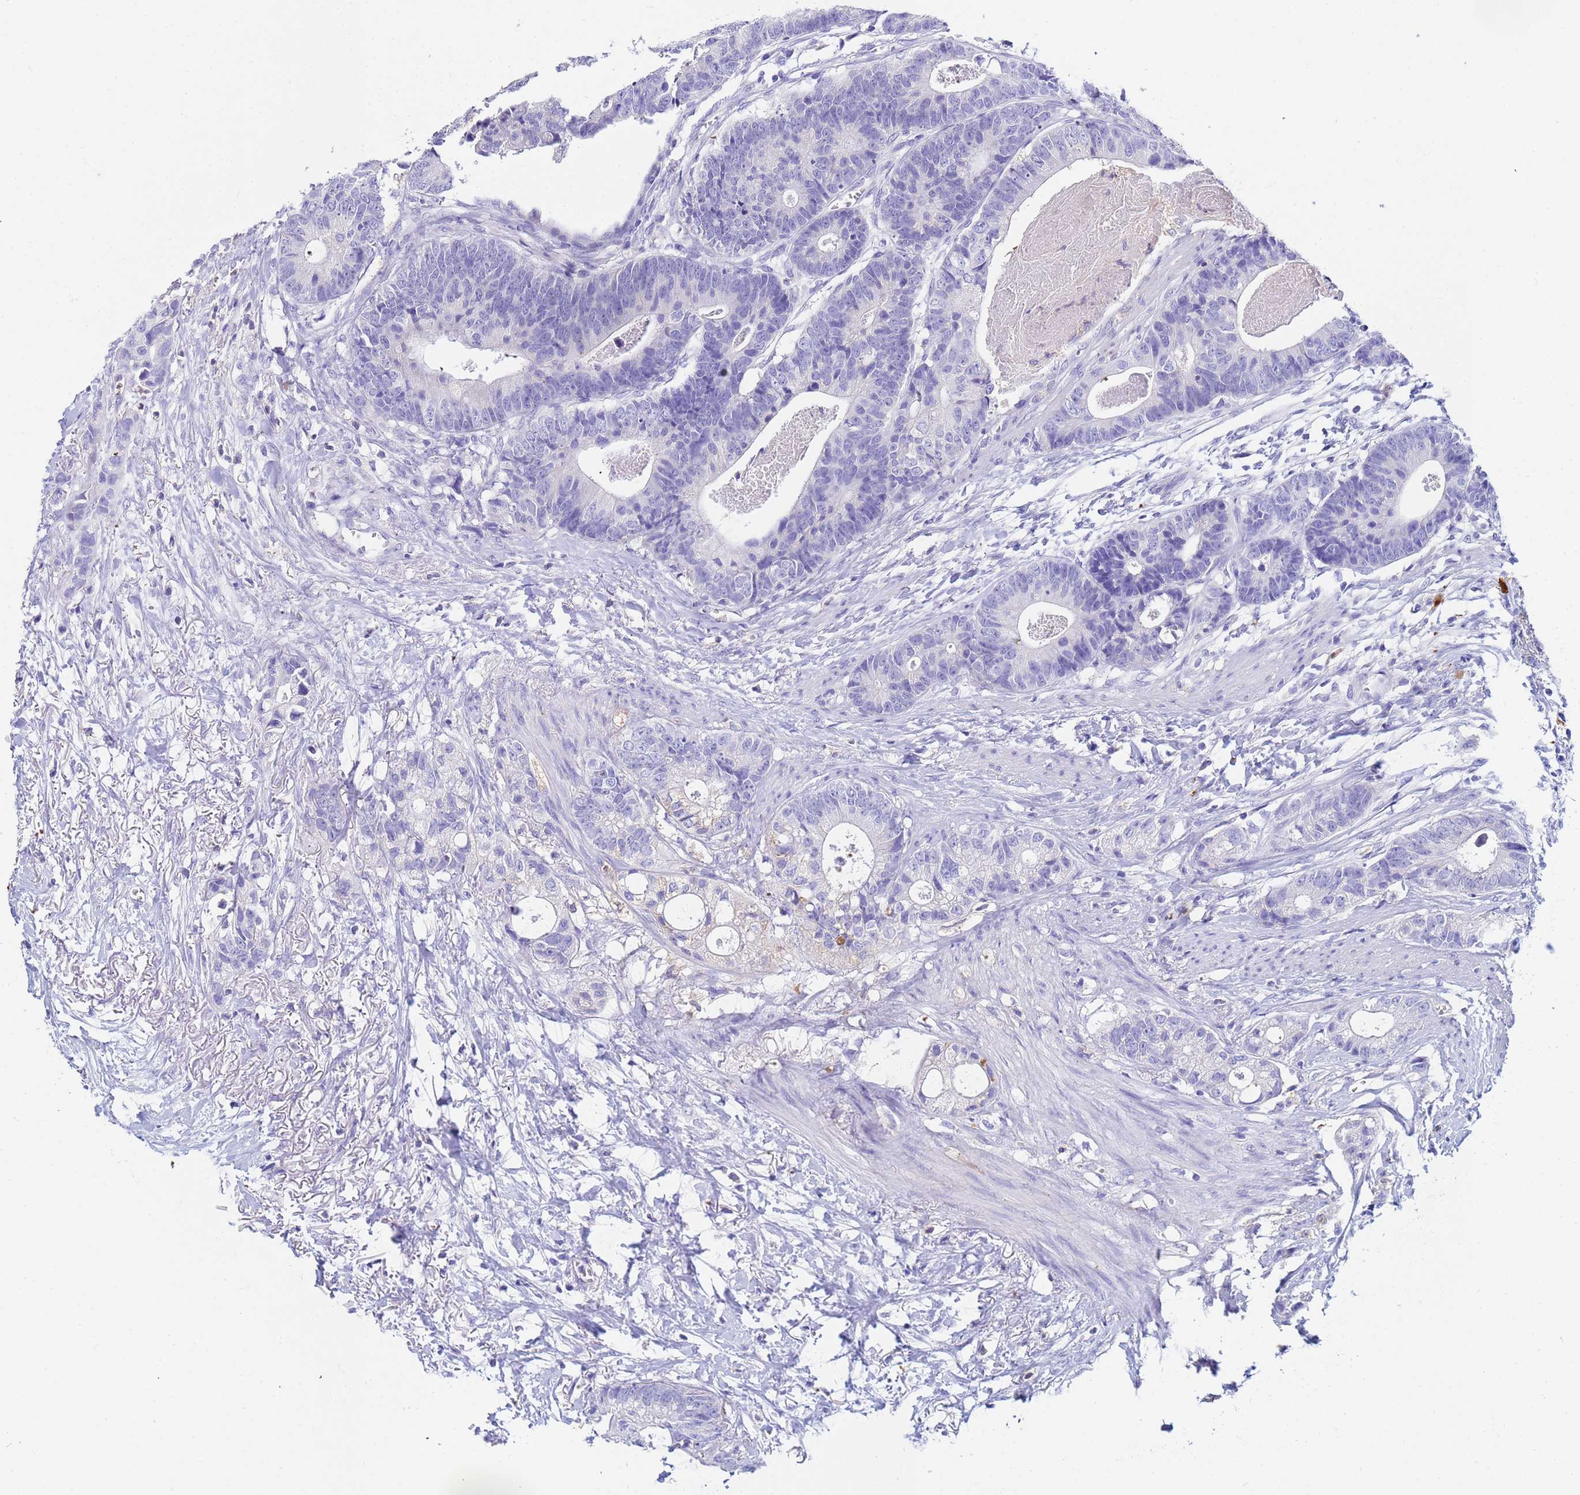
{"staining": {"intensity": "negative", "quantity": "none", "location": "none"}, "tissue": "colorectal cancer", "cell_type": "Tumor cells", "image_type": "cancer", "snomed": [{"axis": "morphology", "description": "Adenocarcinoma, NOS"}, {"axis": "topography", "description": "Colon"}], "caption": "Colorectal cancer stained for a protein using immunohistochemistry shows no staining tumor cells.", "gene": "CSTB", "patient": {"sex": "female", "age": 57}}